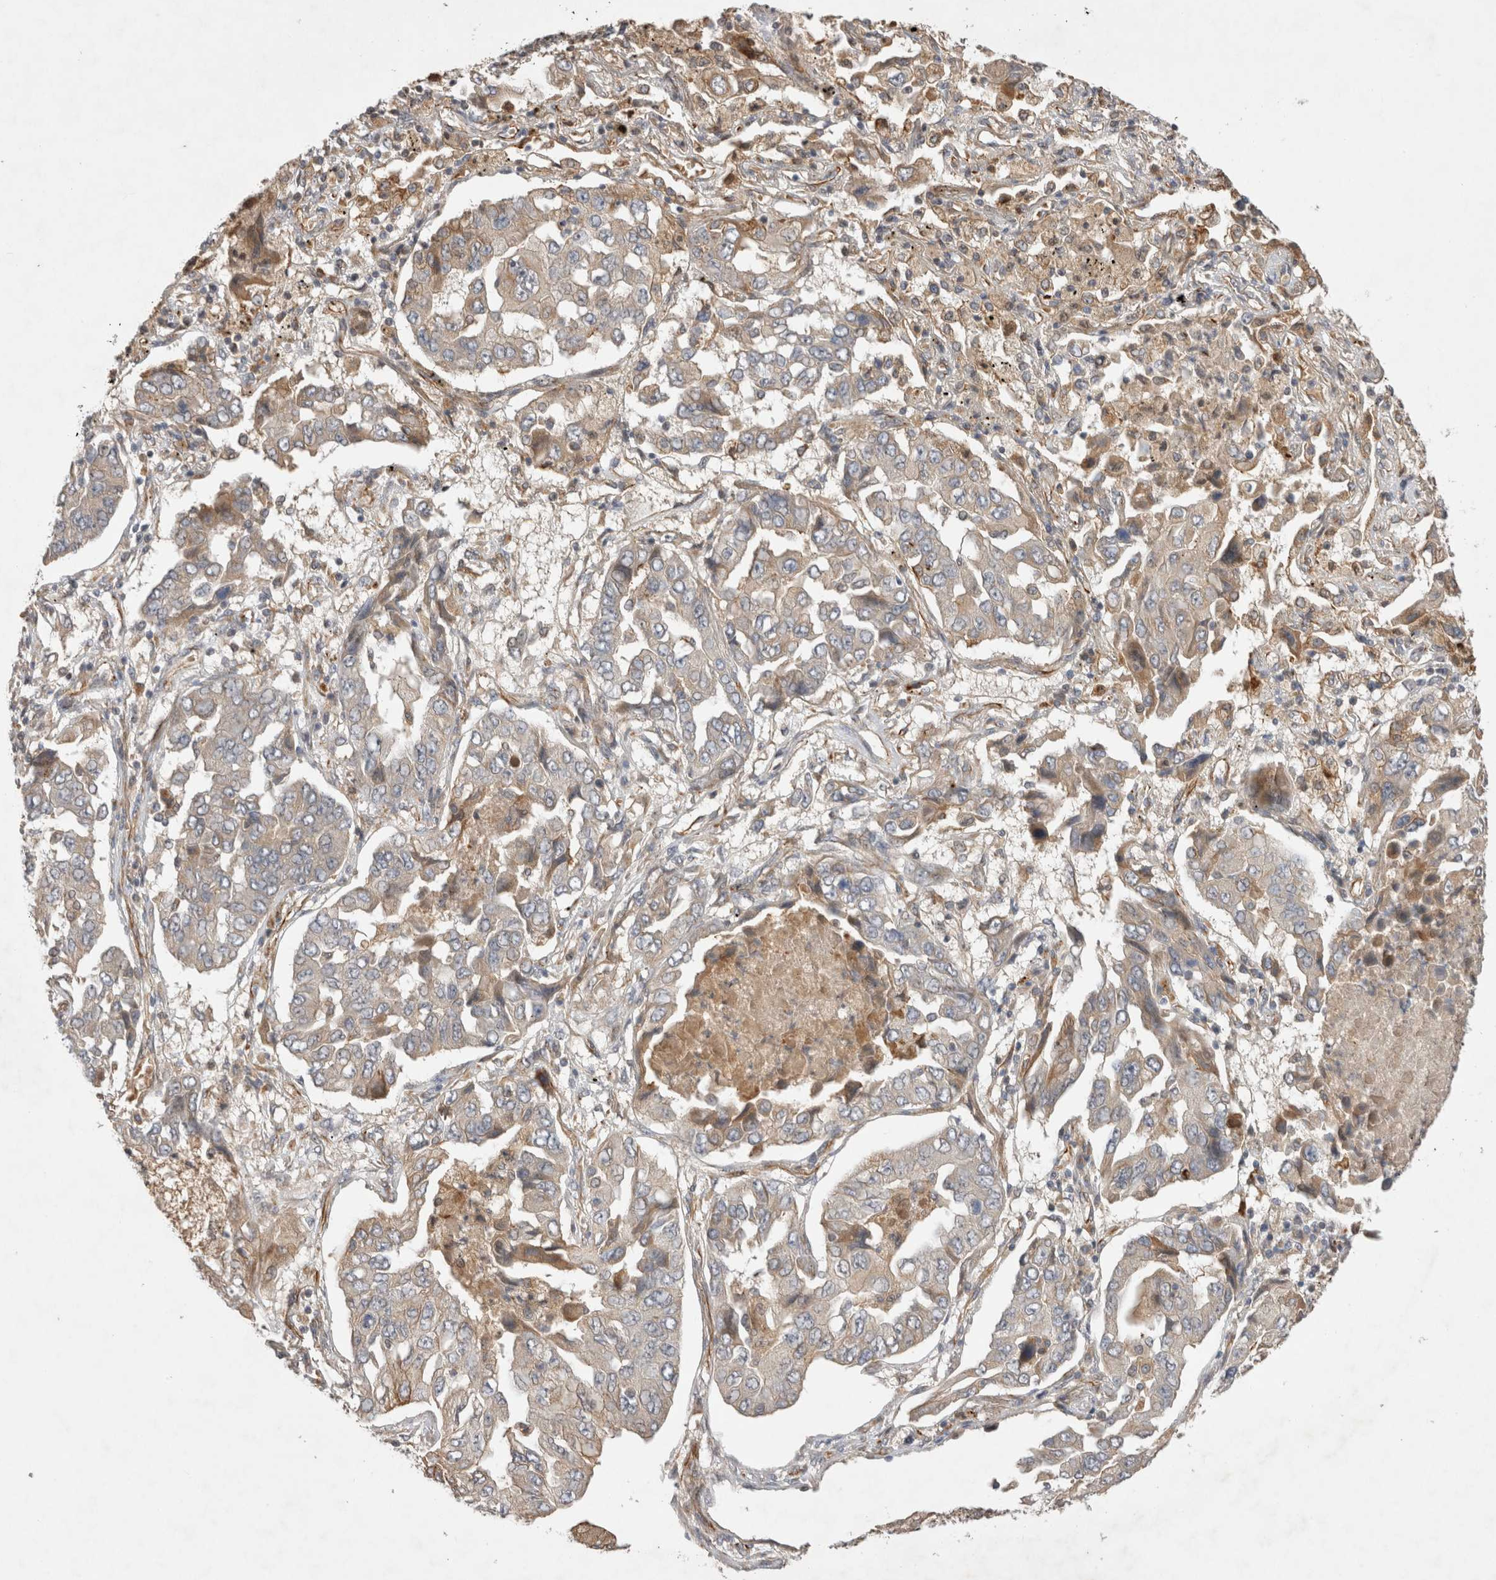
{"staining": {"intensity": "weak", "quantity": "<25%", "location": "cytoplasmic/membranous"}, "tissue": "lung cancer", "cell_type": "Tumor cells", "image_type": "cancer", "snomed": [{"axis": "morphology", "description": "Adenocarcinoma, NOS"}, {"axis": "topography", "description": "Lung"}], "caption": "High power microscopy image of an IHC micrograph of lung cancer (adenocarcinoma), revealing no significant expression in tumor cells.", "gene": "NMU", "patient": {"sex": "female", "age": 65}}